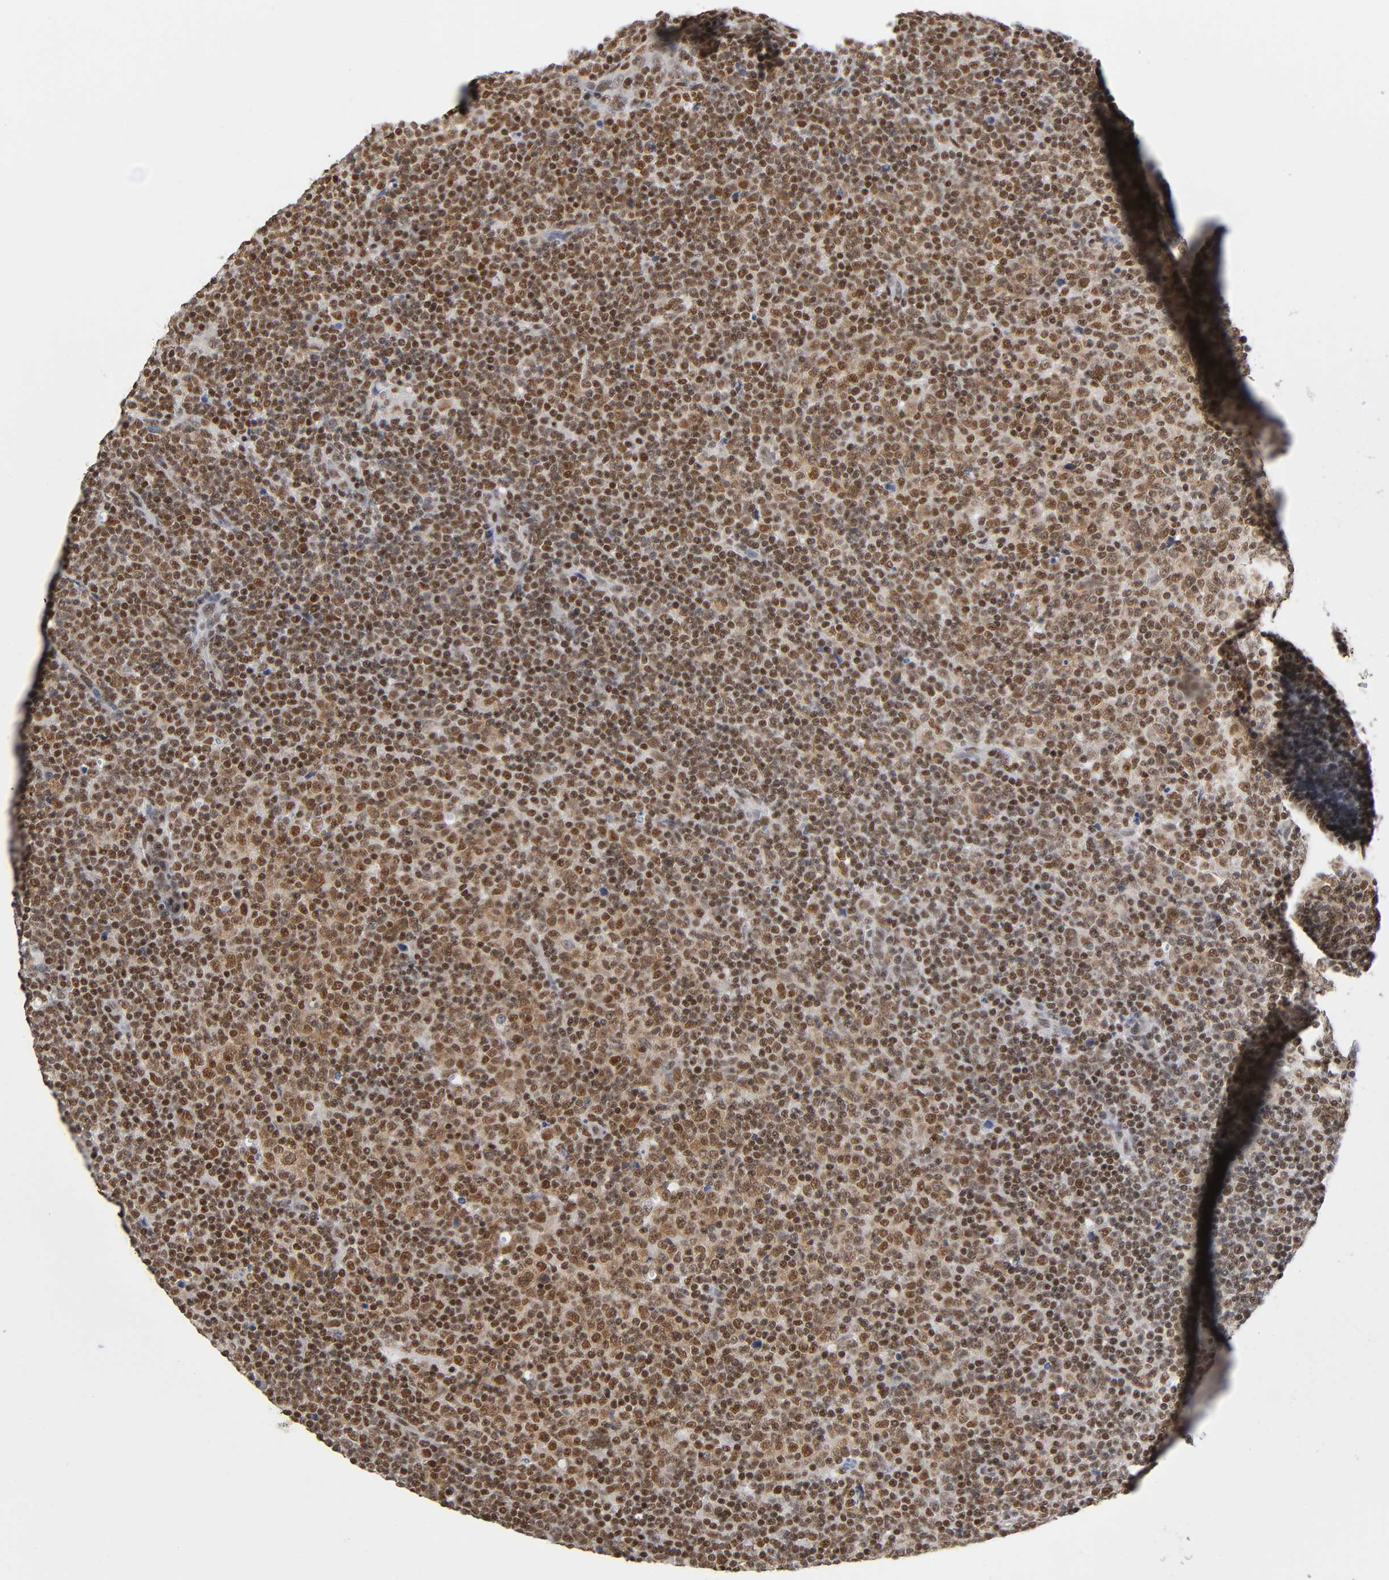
{"staining": {"intensity": "strong", "quantity": ">75%", "location": "nuclear"}, "tissue": "lymphoma", "cell_type": "Tumor cells", "image_type": "cancer", "snomed": [{"axis": "morphology", "description": "Malignant lymphoma, non-Hodgkin's type, Low grade"}, {"axis": "topography", "description": "Lymph node"}], "caption": "Immunohistochemistry (IHC) histopathology image of neoplastic tissue: human malignant lymphoma, non-Hodgkin's type (low-grade) stained using immunohistochemistry displays high levels of strong protein expression localized specifically in the nuclear of tumor cells, appearing as a nuclear brown color.", "gene": "ILKAP", "patient": {"sex": "male", "age": 70}}